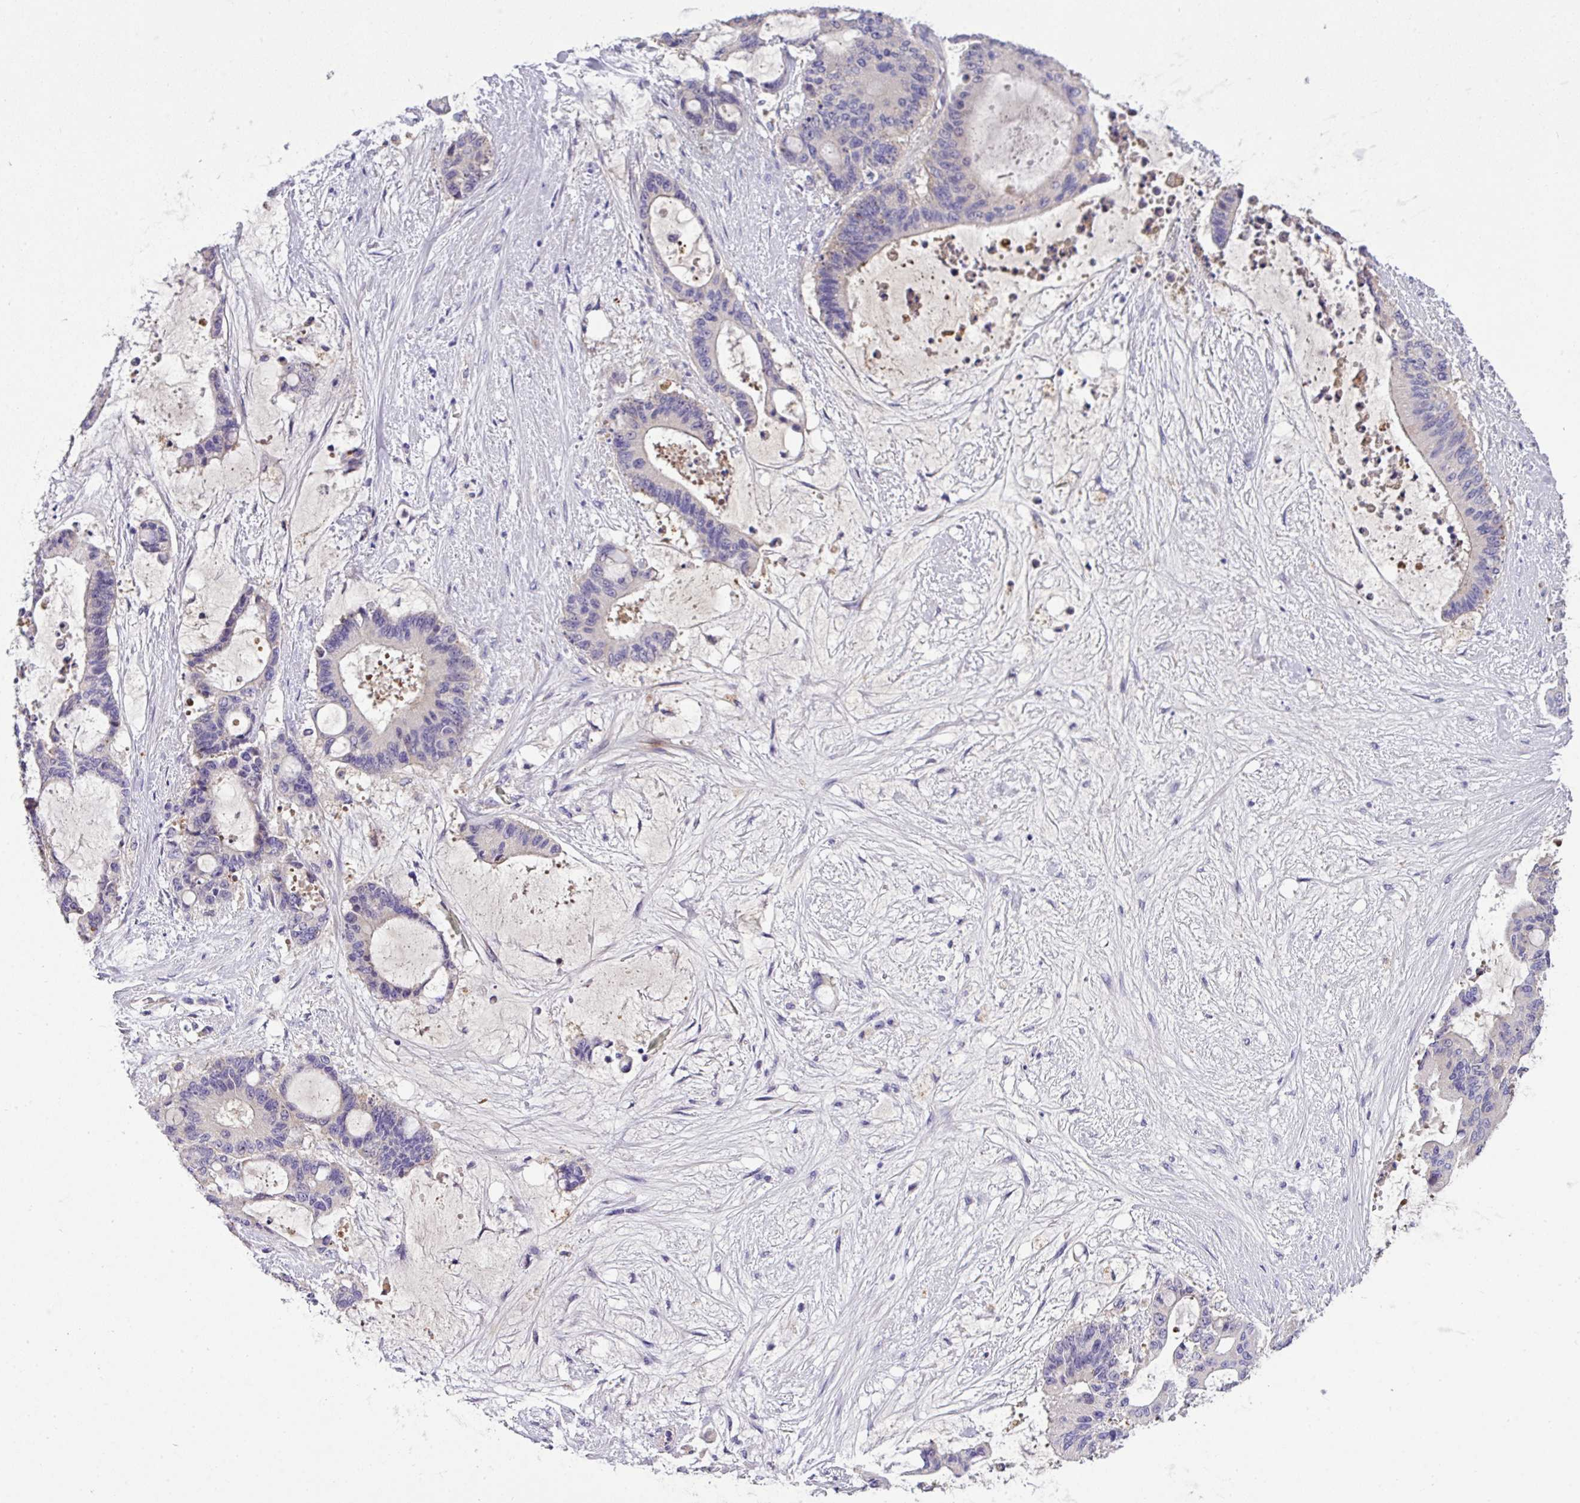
{"staining": {"intensity": "negative", "quantity": "none", "location": "none"}, "tissue": "liver cancer", "cell_type": "Tumor cells", "image_type": "cancer", "snomed": [{"axis": "morphology", "description": "Normal tissue, NOS"}, {"axis": "morphology", "description": "Cholangiocarcinoma"}, {"axis": "topography", "description": "Liver"}, {"axis": "topography", "description": "Peripheral nerve tissue"}], "caption": "The immunohistochemistry histopathology image has no significant staining in tumor cells of liver cancer (cholangiocarcinoma) tissue. (Stains: DAB (3,3'-diaminobenzidine) immunohistochemistry (IHC) with hematoxylin counter stain, Microscopy: brightfield microscopy at high magnification).", "gene": "ANXA2R", "patient": {"sex": "female", "age": 73}}